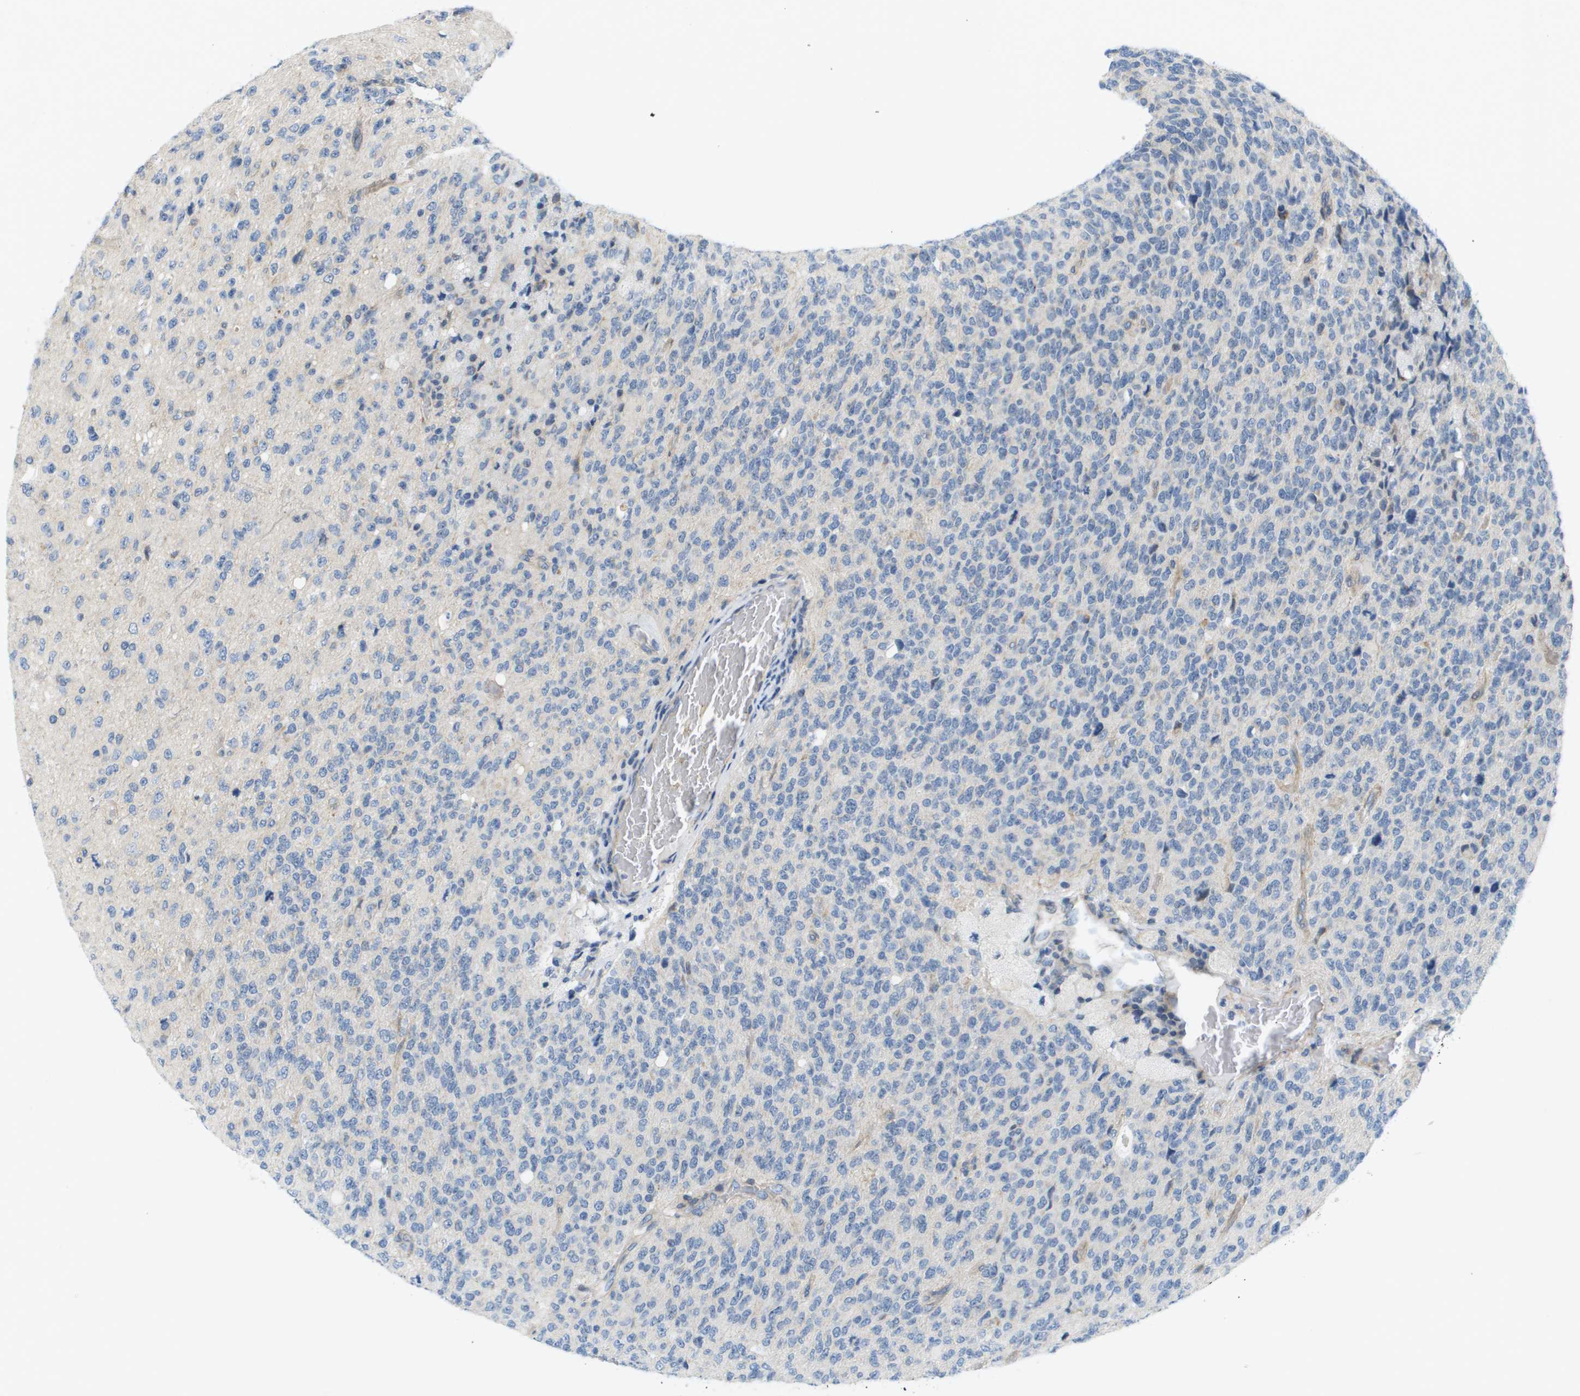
{"staining": {"intensity": "negative", "quantity": "none", "location": "none"}, "tissue": "glioma", "cell_type": "Tumor cells", "image_type": "cancer", "snomed": [{"axis": "morphology", "description": "Glioma, malignant, High grade"}, {"axis": "topography", "description": "pancreas cauda"}], "caption": "Immunohistochemistry (IHC) image of neoplastic tissue: human malignant glioma (high-grade) stained with DAB (3,3'-diaminobenzidine) displays no significant protein staining in tumor cells.", "gene": "KRT23", "patient": {"sex": "male", "age": 60}}